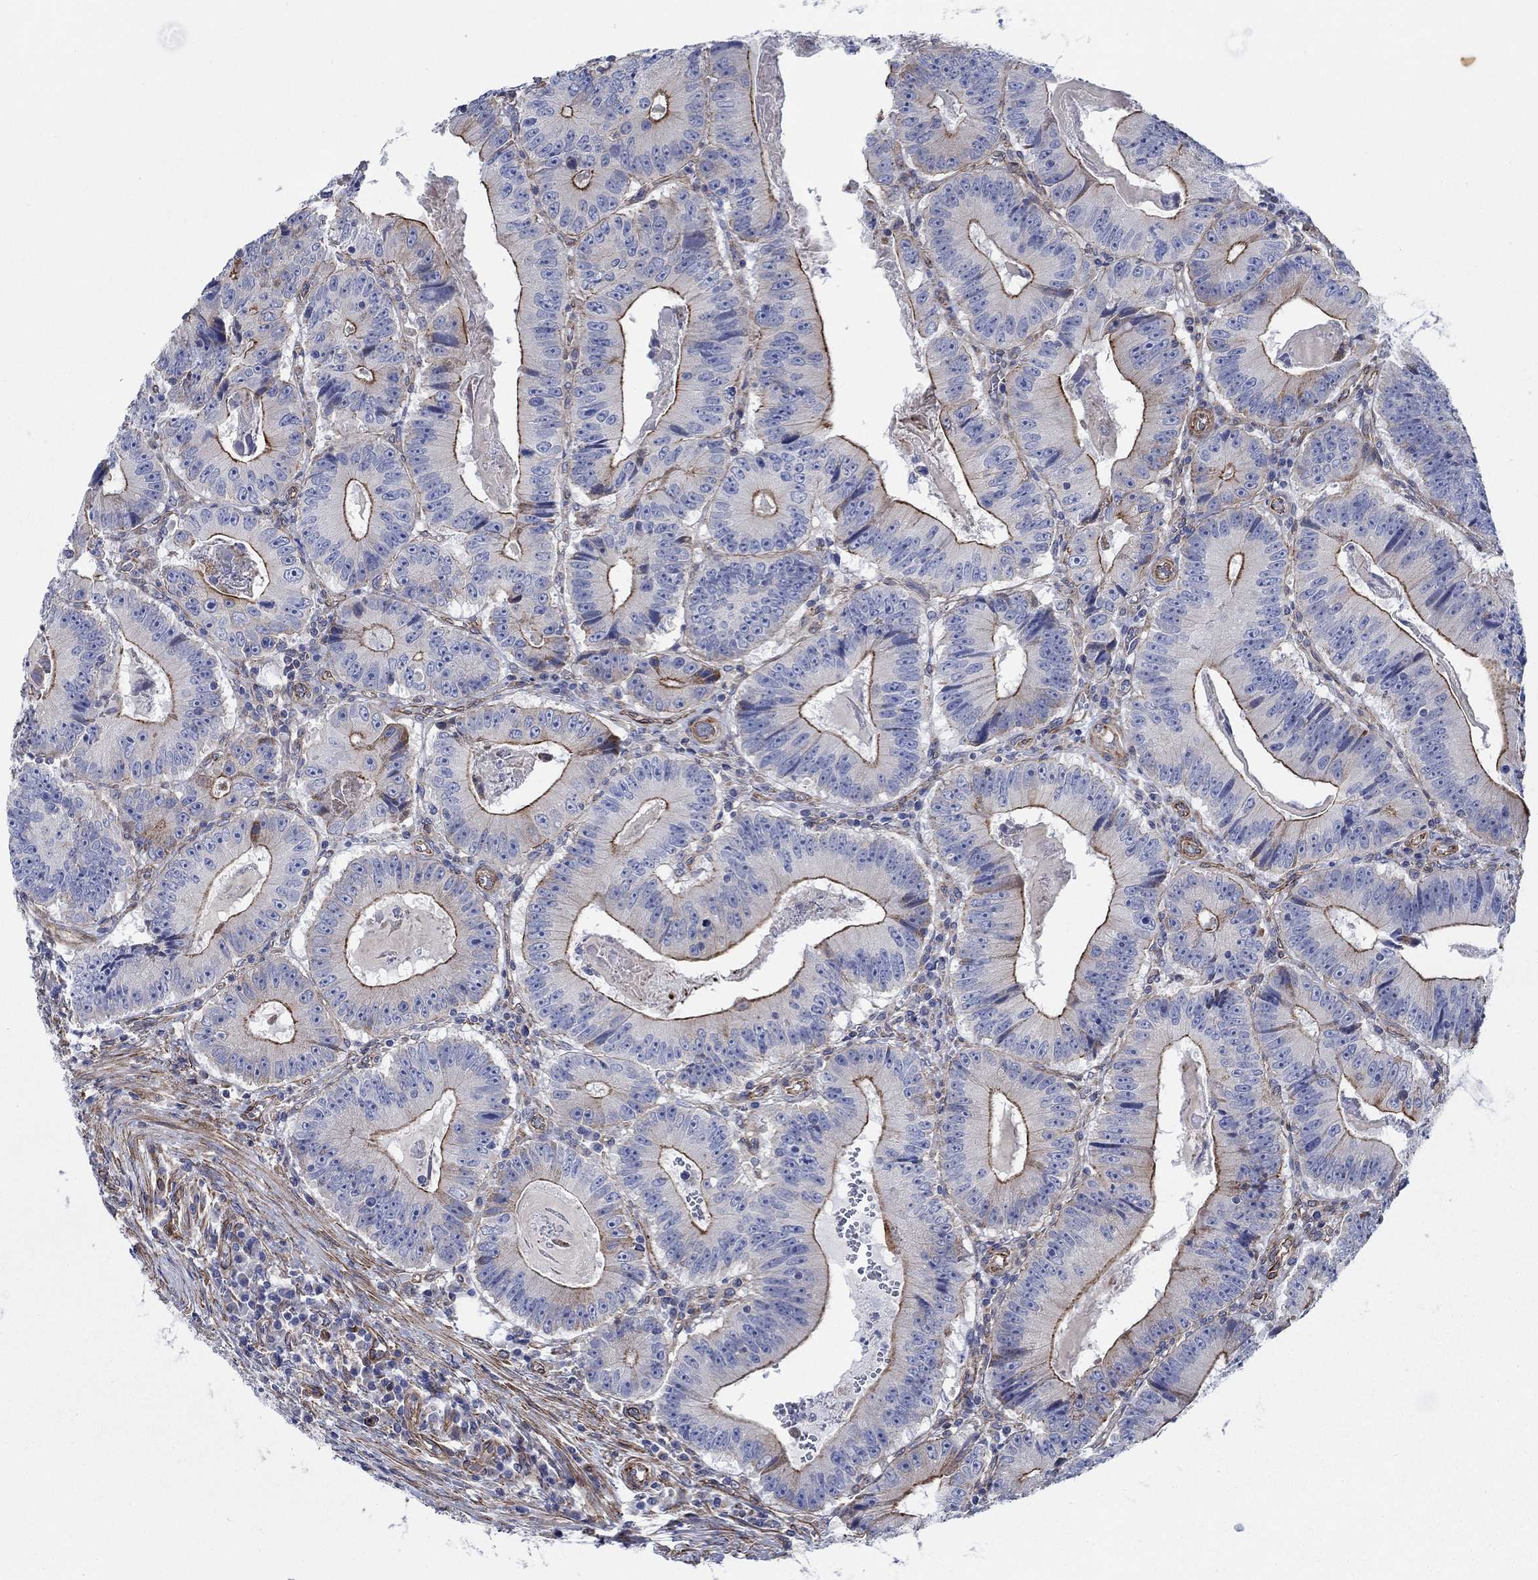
{"staining": {"intensity": "strong", "quantity": ">75%", "location": "cytoplasmic/membranous"}, "tissue": "colorectal cancer", "cell_type": "Tumor cells", "image_type": "cancer", "snomed": [{"axis": "morphology", "description": "Adenocarcinoma, NOS"}, {"axis": "topography", "description": "Colon"}], "caption": "Protein staining of colorectal cancer tissue displays strong cytoplasmic/membranous staining in approximately >75% of tumor cells. (Brightfield microscopy of DAB IHC at high magnification).", "gene": "FMN1", "patient": {"sex": "female", "age": 86}}